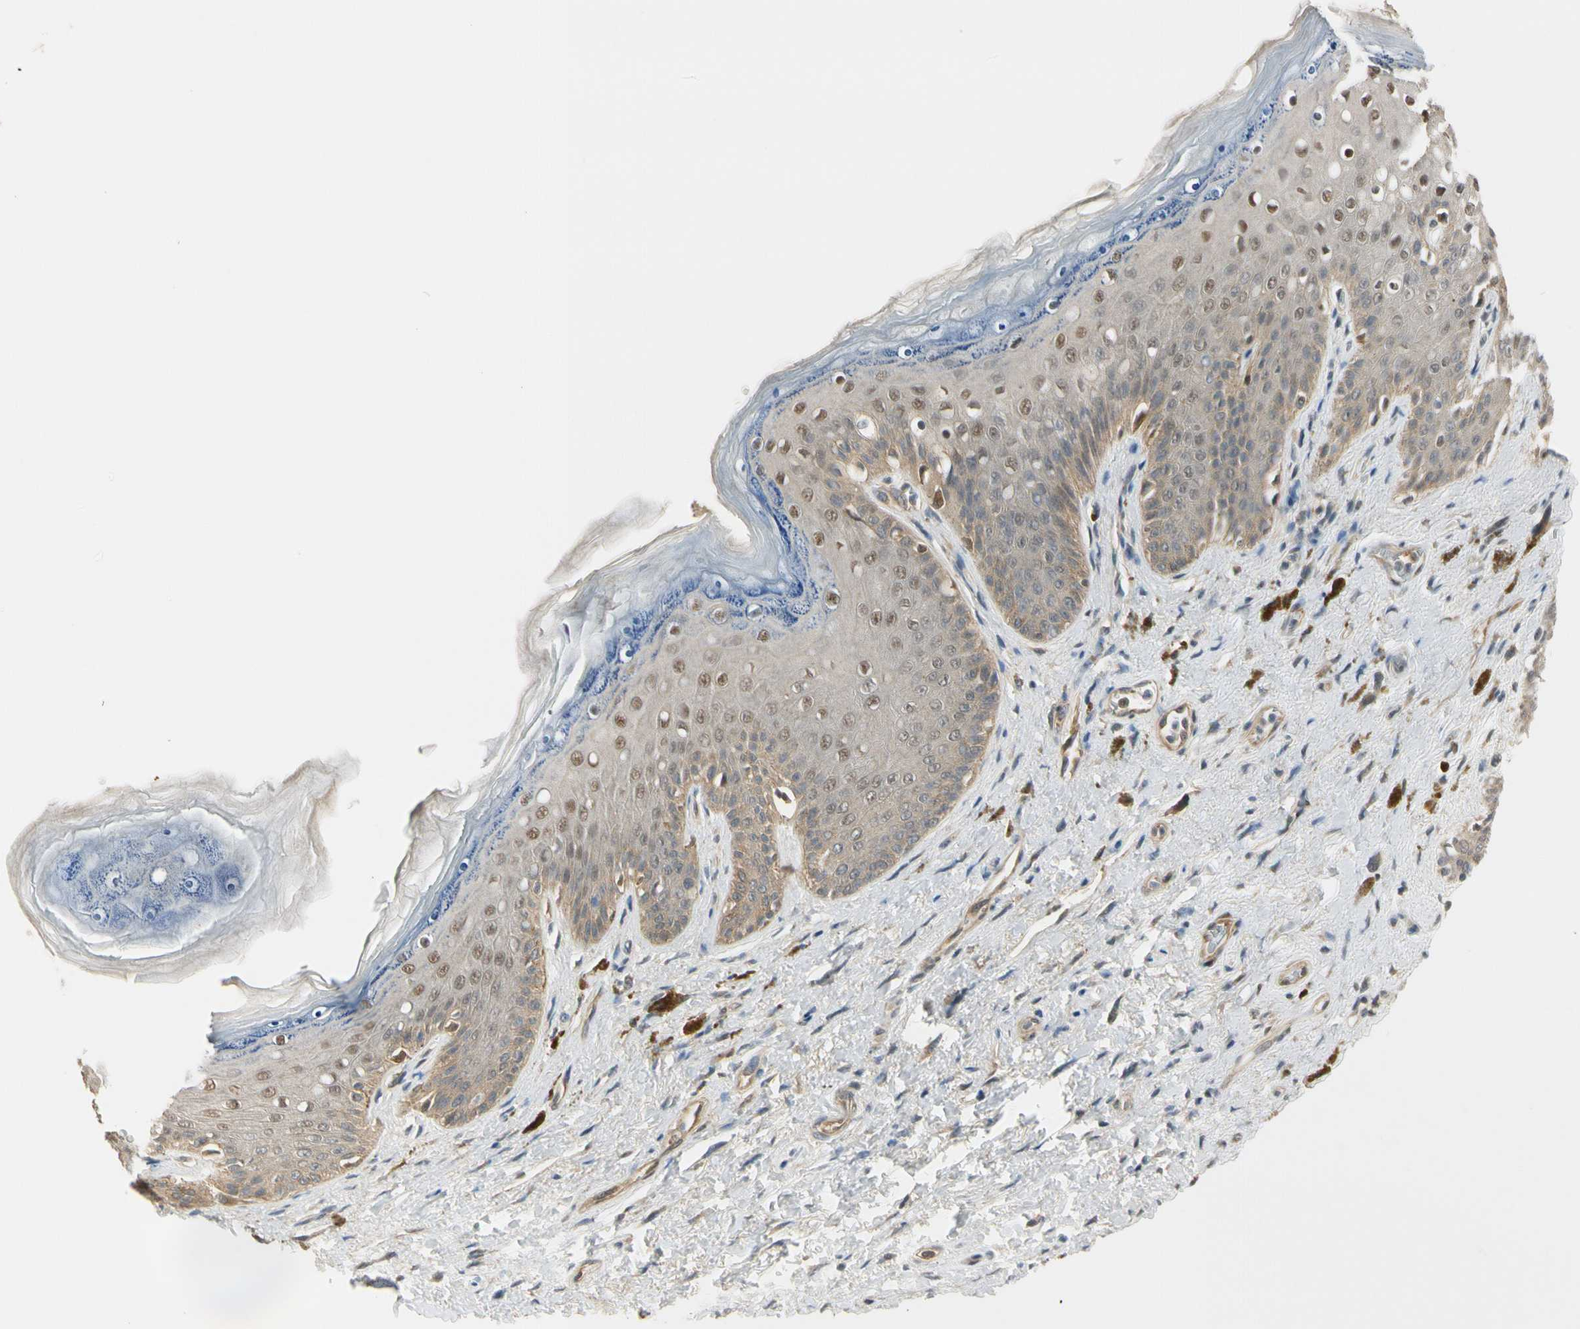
{"staining": {"intensity": "moderate", "quantity": "25%-75%", "location": "cytoplasmic/membranous,nuclear"}, "tissue": "skin", "cell_type": "Epidermal cells", "image_type": "normal", "snomed": [{"axis": "morphology", "description": "Normal tissue, NOS"}, {"axis": "topography", "description": "Anal"}], "caption": "High-power microscopy captured an immunohistochemistry micrograph of benign skin, revealing moderate cytoplasmic/membranous,nuclear positivity in approximately 25%-75% of epidermal cells. (brown staining indicates protein expression, while blue staining denotes nuclei).", "gene": "RASGRF1", "patient": {"sex": "female", "age": 46}}